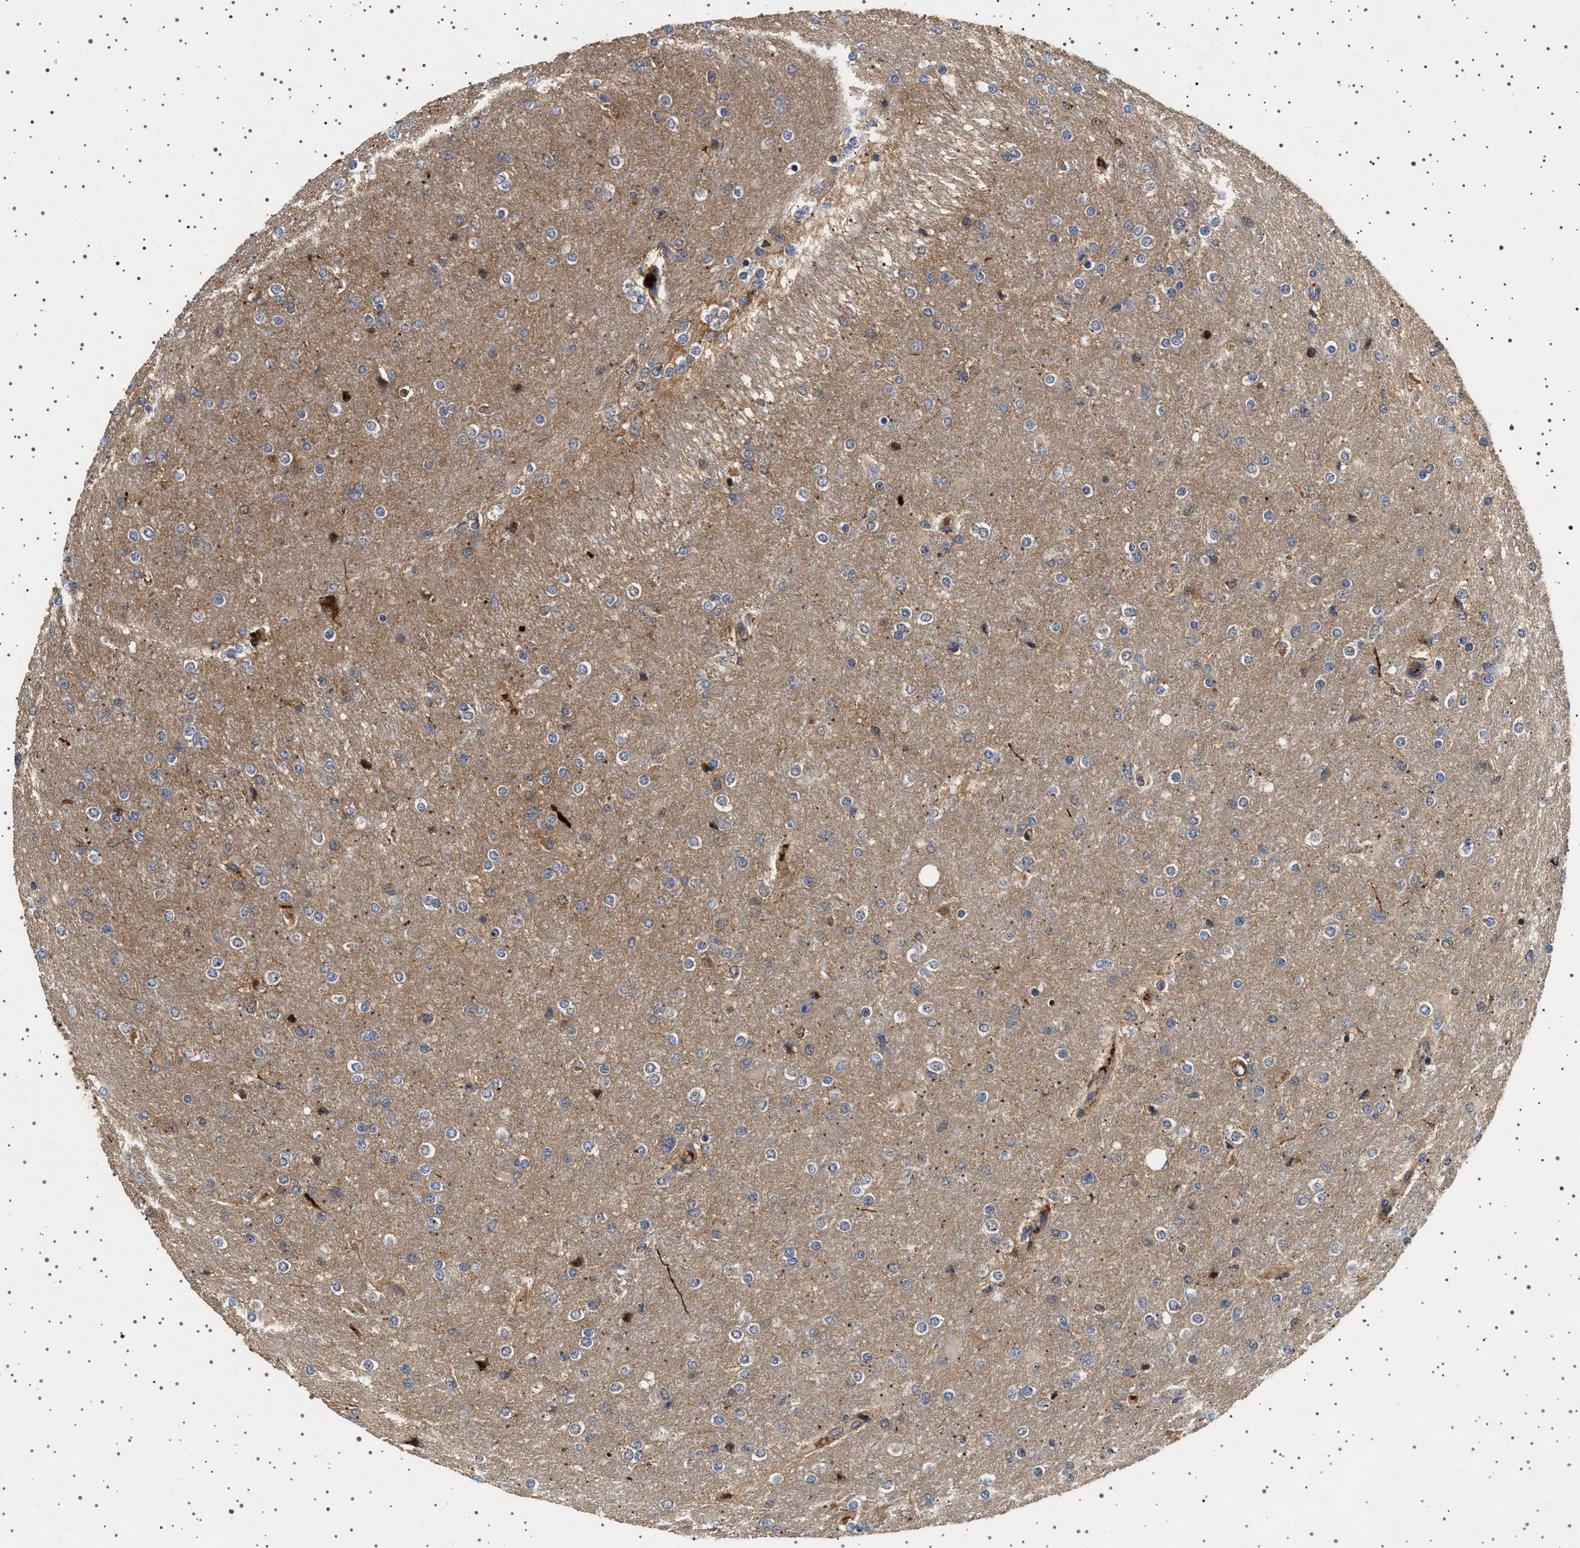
{"staining": {"intensity": "negative", "quantity": "none", "location": "none"}, "tissue": "glioma", "cell_type": "Tumor cells", "image_type": "cancer", "snomed": [{"axis": "morphology", "description": "Glioma, malignant, High grade"}, {"axis": "topography", "description": "Cerebral cortex"}], "caption": "IHC histopathology image of malignant glioma (high-grade) stained for a protein (brown), which exhibits no staining in tumor cells. (DAB (3,3'-diaminobenzidine) immunohistochemistry visualized using brightfield microscopy, high magnification).", "gene": "FICD", "patient": {"sex": "female", "age": 36}}